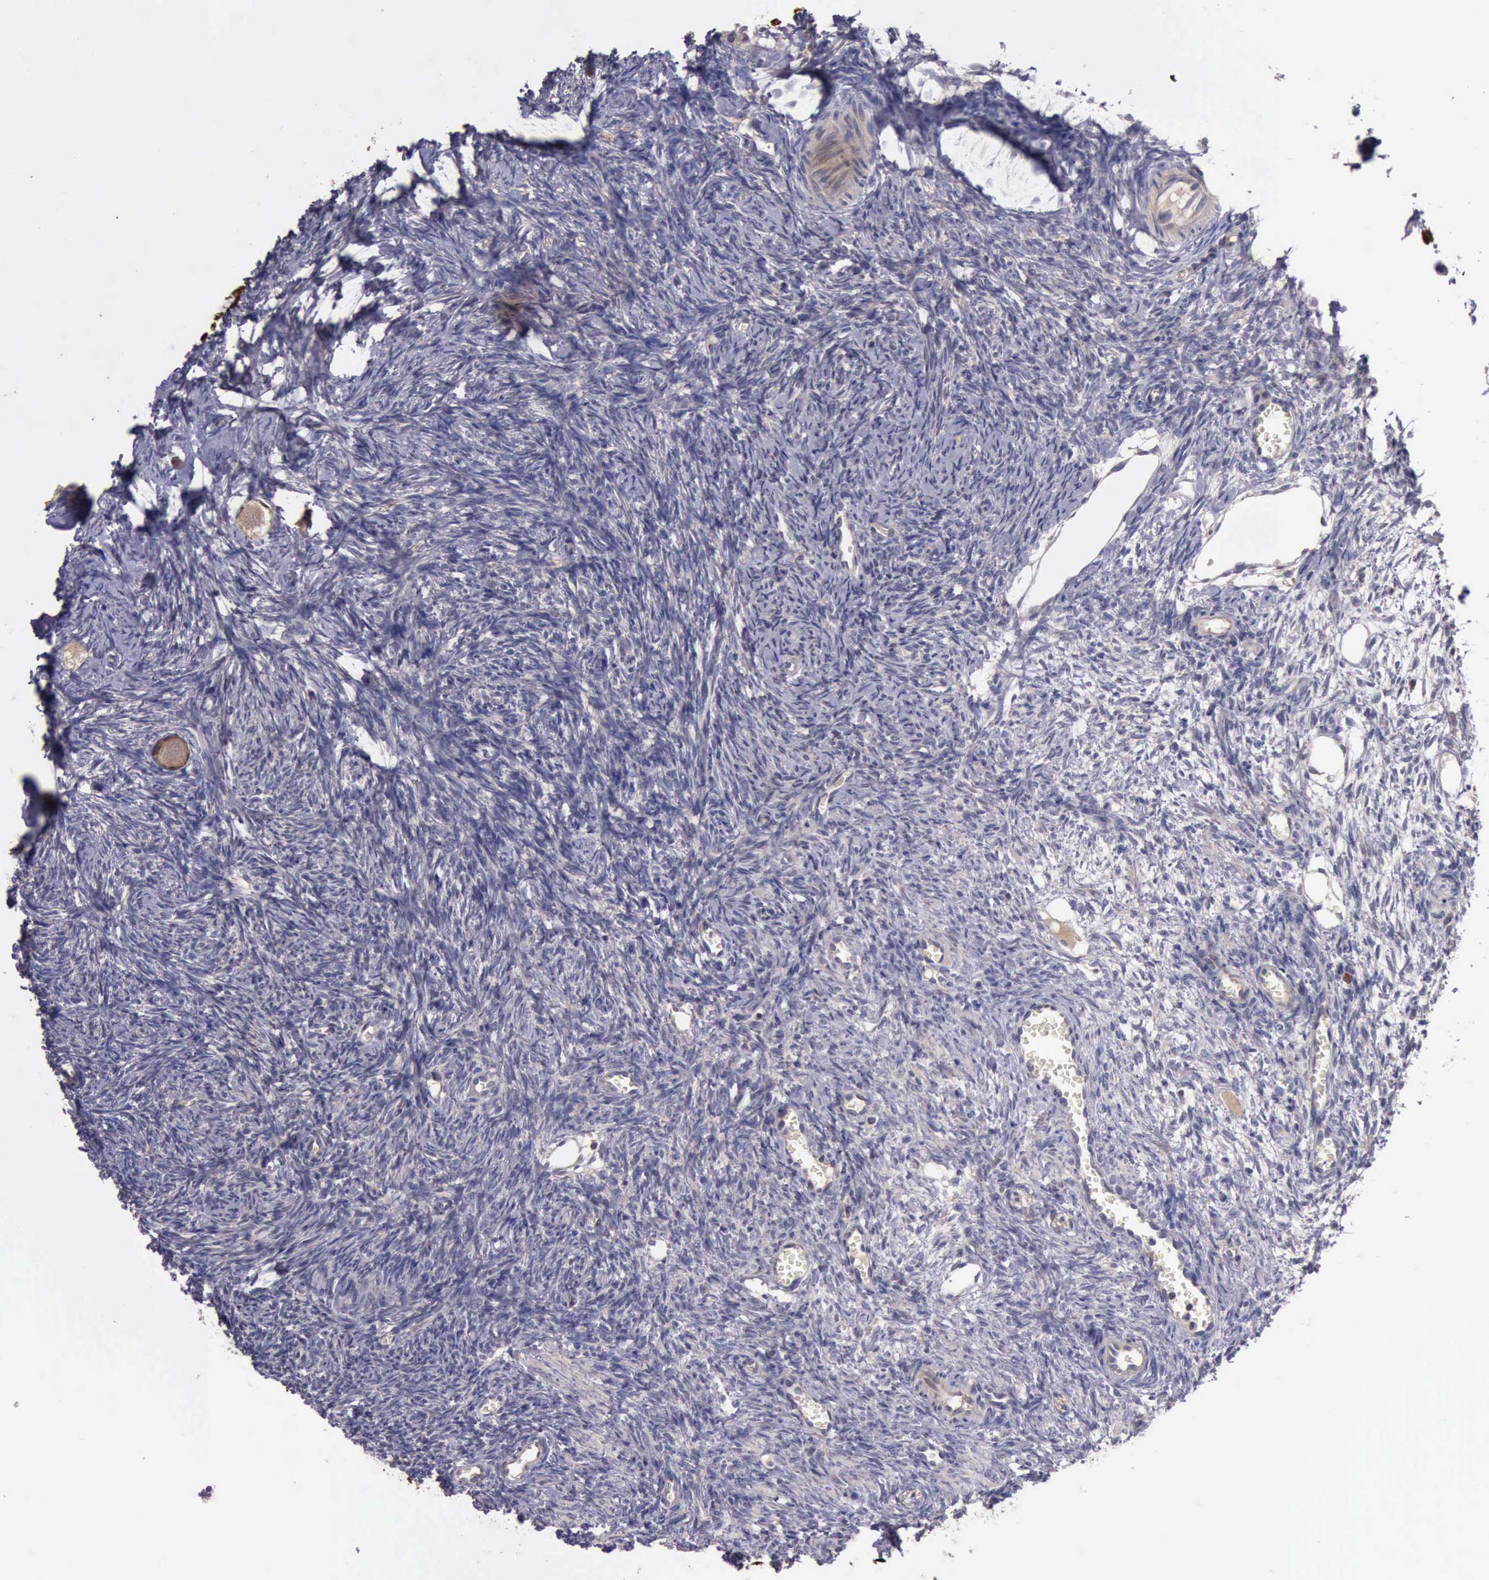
{"staining": {"intensity": "negative", "quantity": "none", "location": "none"}, "tissue": "ovary", "cell_type": "Ovarian stroma cells", "image_type": "normal", "snomed": [{"axis": "morphology", "description": "Normal tissue, NOS"}, {"axis": "topography", "description": "Ovary"}], "caption": "Ovarian stroma cells show no significant positivity in normal ovary. (Stains: DAB (3,3'-diaminobenzidine) immunohistochemistry (IHC) with hematoxylin counter stain, Microscopy: brightfield microscopy at high magnification).", "gene": "RAB39B", "patient": {"sex": "female", "age": 27}}